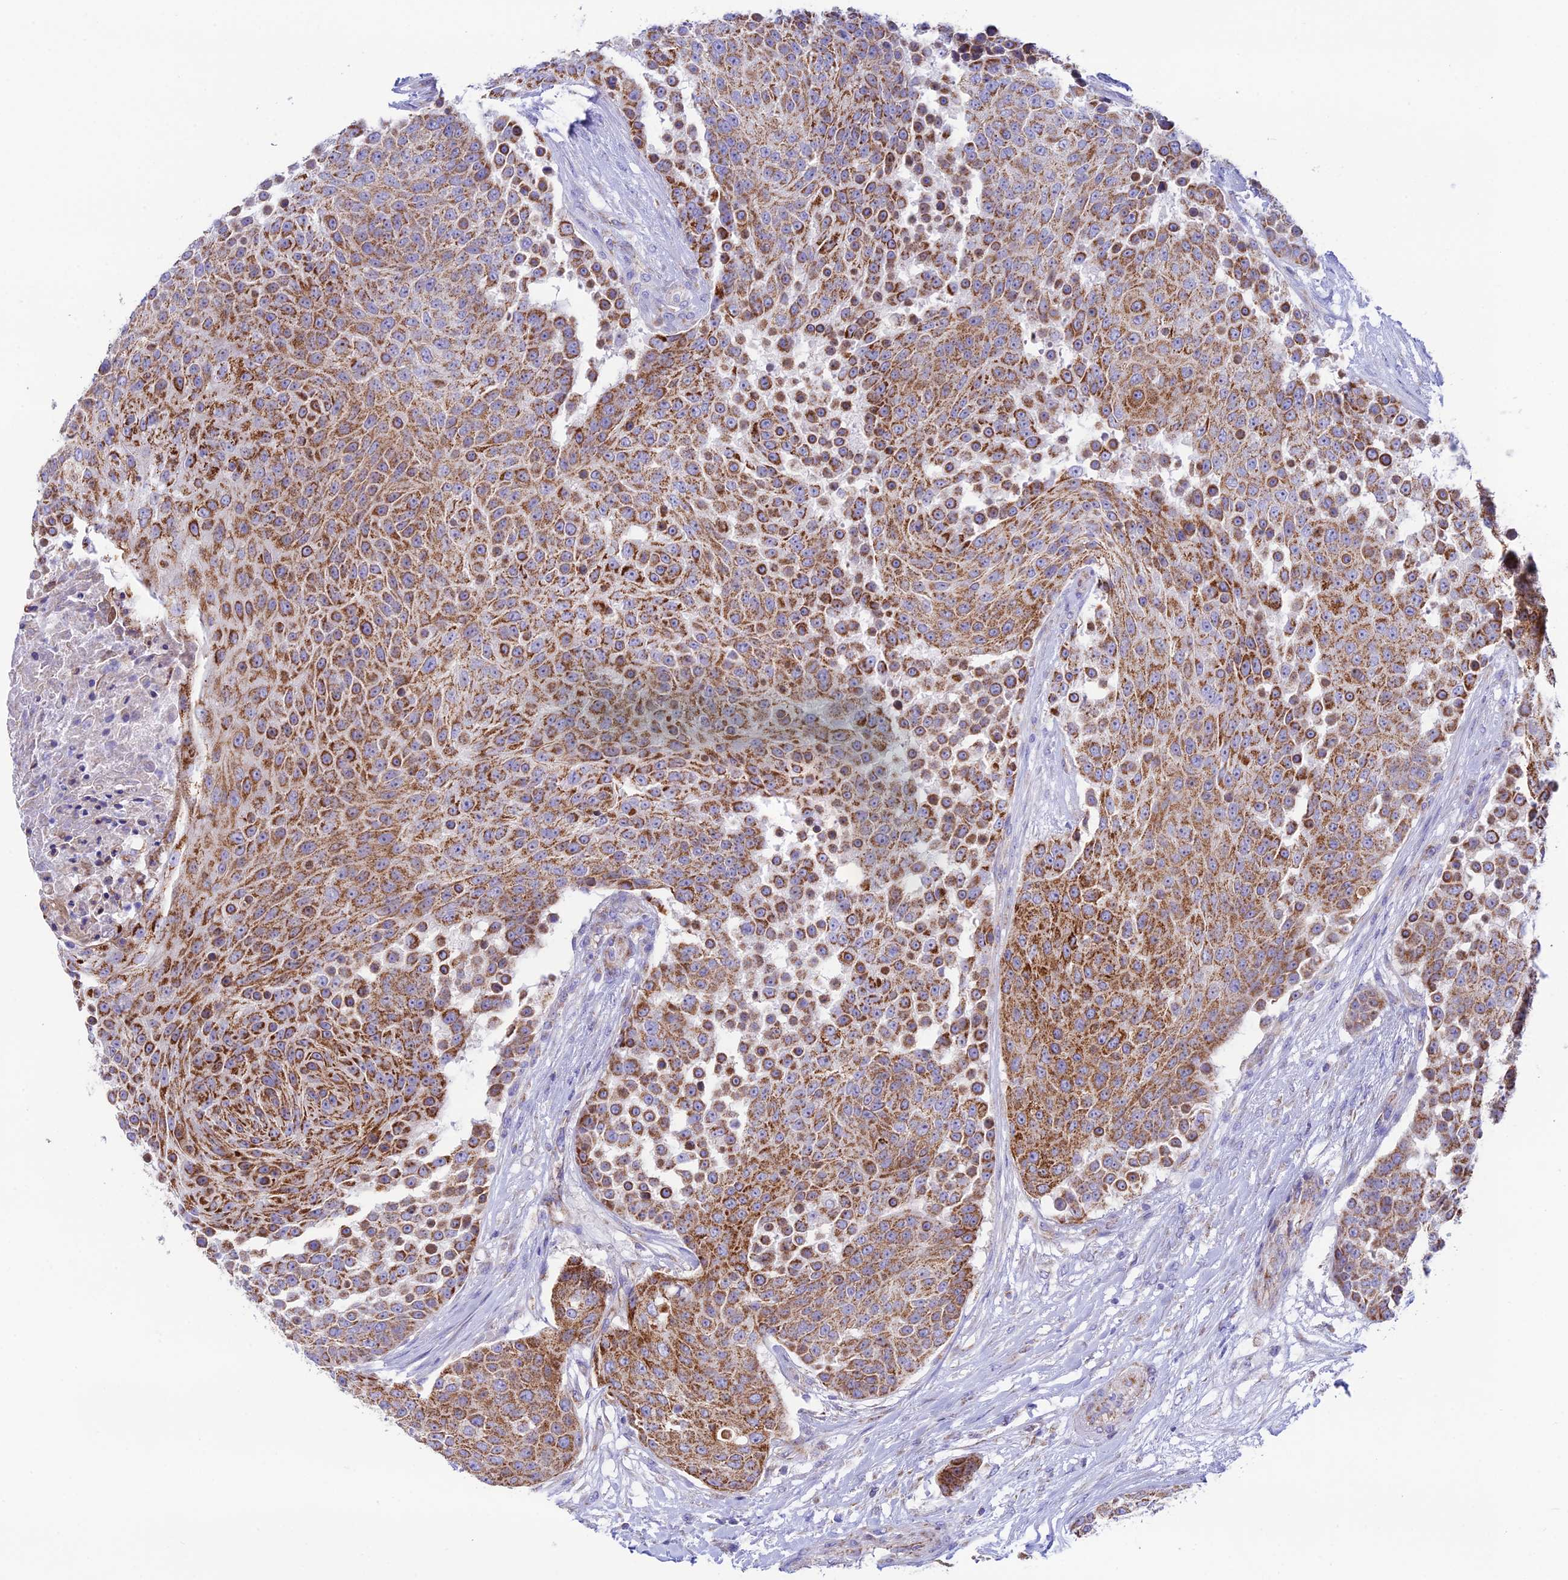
{"staining": {"intensity": "moderate", "quantity": ">75%", "location": "cytoplasmic/membranous"}, "tissue": "urothelial cancer", "cell_type": "Tumor cells", "image_type": "cancer", "snomed": [{"axis": "morphology", "description": "Urothelial carcinoma, High grade"}, {"axis": "topography", "description": "Urinary bladder"}], "caption": "Immunohistochemistry histopathology image of neoplastic tissue: urothelial cancer stained using immunohistochemistry (IHC) reveals medium levels of moderate protein expression localized specifically in the cytoplasmic/membranous of tumor cells, appearing as a cytoplasmic/membranous brown color.", "gene": "HSDL2", "patient": {"sex": "female", "age": 63}}